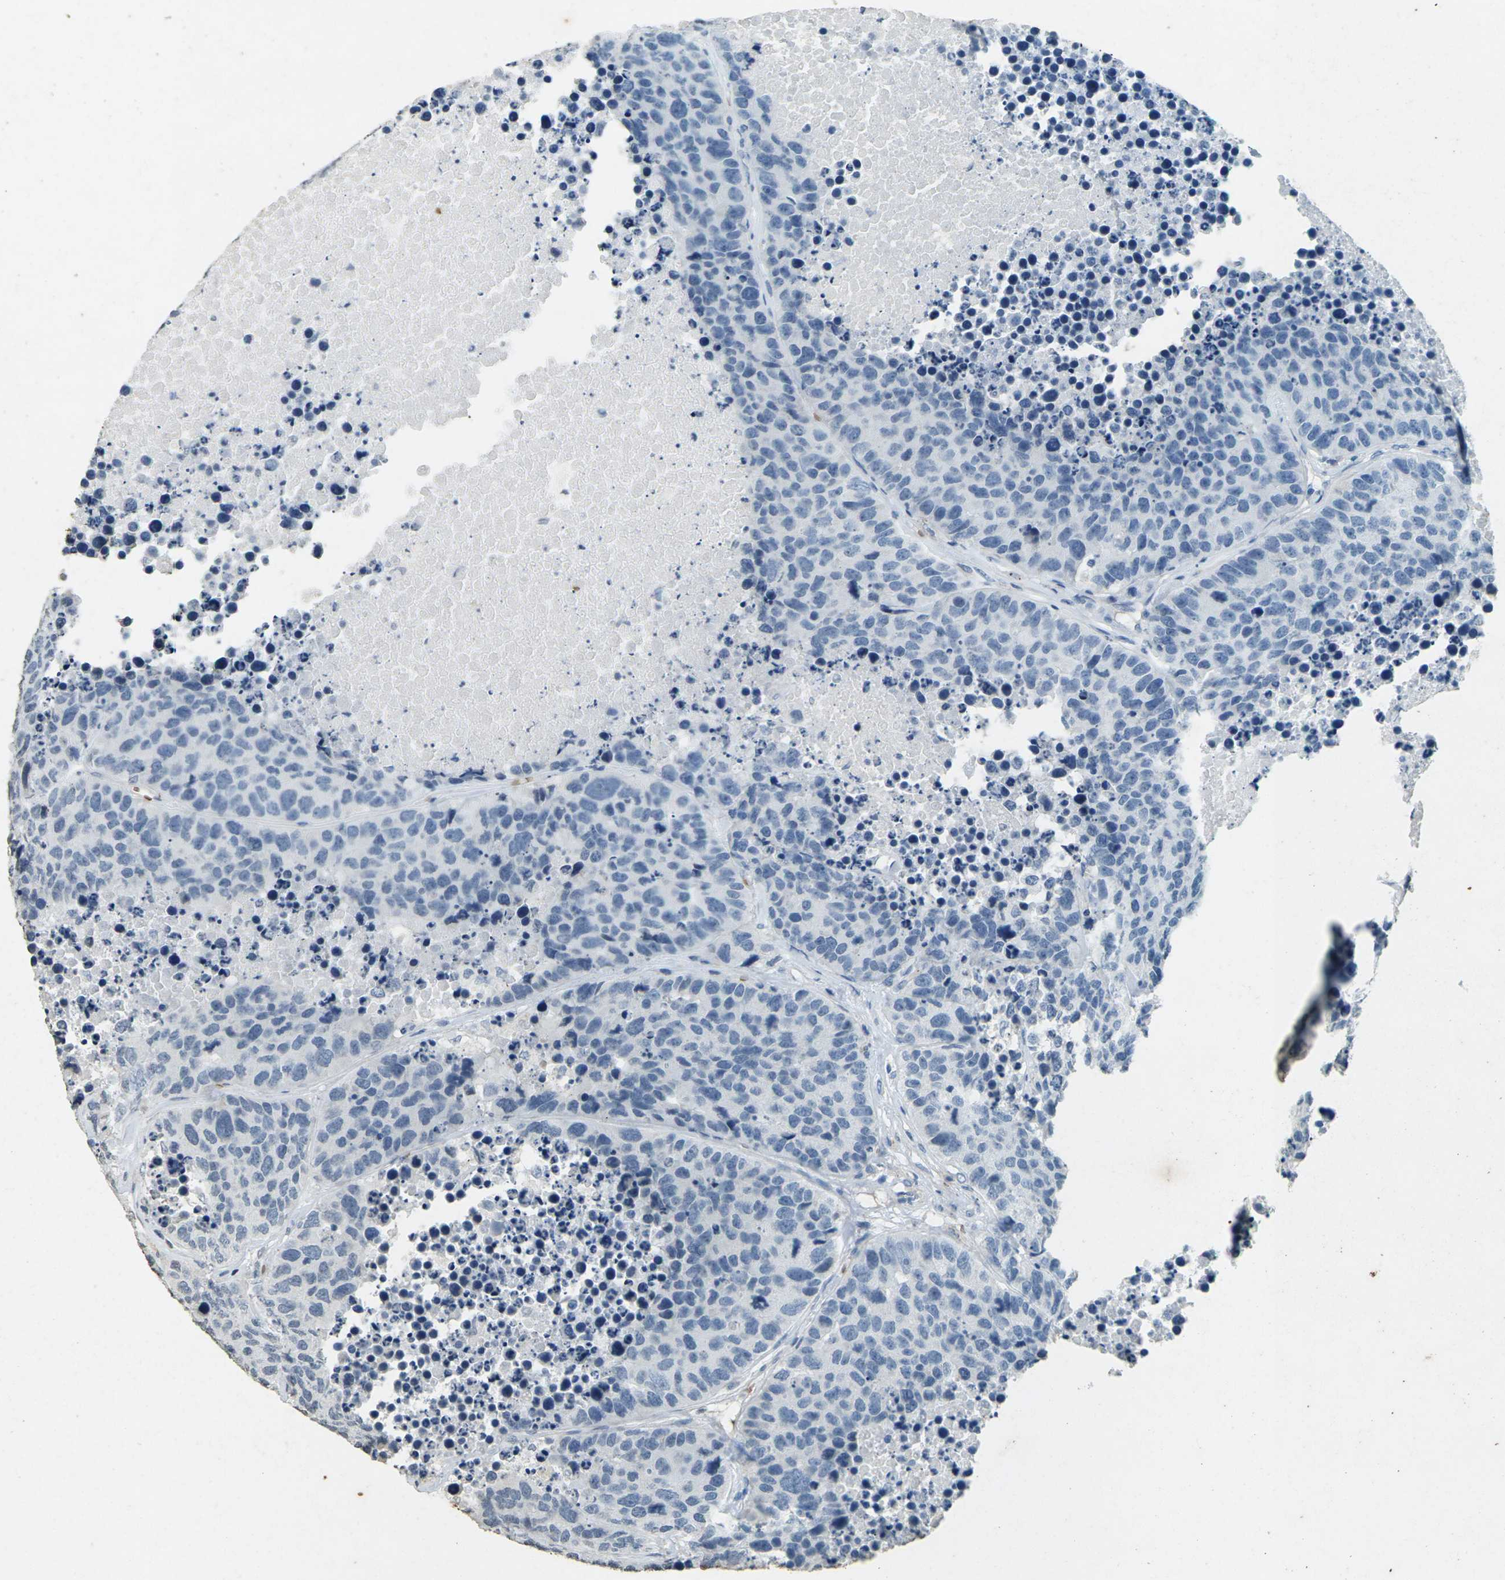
{"staining": {"intensity": "negative", "quantity": "none", "location": "none"}, "tissue": "carcinoid", "cell_type": "Tumor cells", "image_type": "cancer", "snomed": [{"axis": "morphology", "description": "Carcinoid, malignant, NOS"}, {"axis": "topography", "description": "Lung"}], "caption": "Tumor cells show no significant protein staining in carcinoid.", "gene": "HBB", "patient": {"sex": "male", "age": 60}}